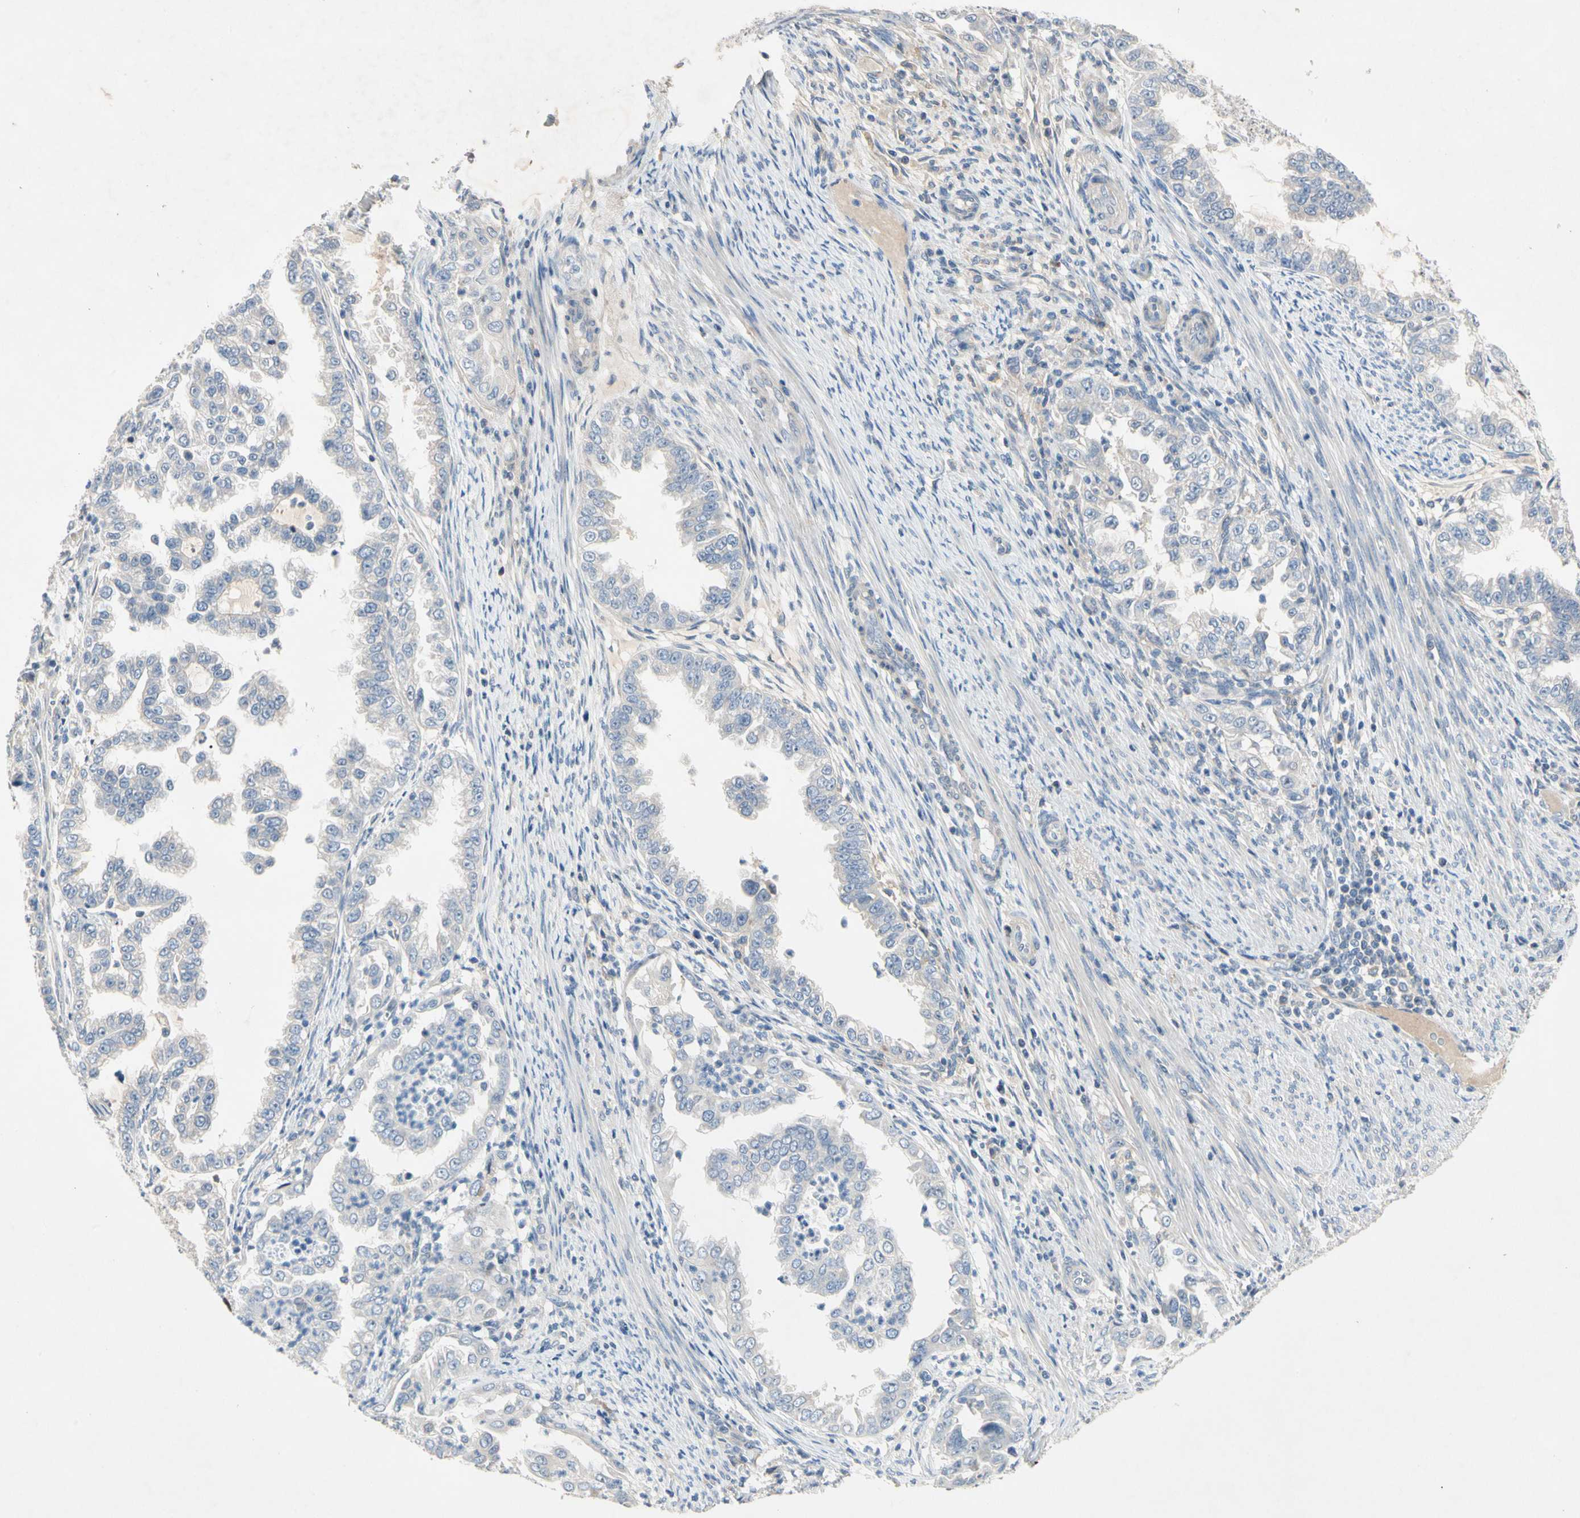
{"staining": {"intensity": "negative", "quantity": "none", "location": "none"}, "tissue": "endometrial cancer", "cell_type": "Tumor cells", "image_type": "cancer", "snomed": [{"axis": "morphology", "description": "Adenocarcinoma, NOS"}, {"axis": "topography", "description": "Endometrium"}], "caption": "IHC image of neoplastic tissue: endometrial cancer (adenocarcinoma) stained with DAB displays no significant protein positivity in tumor cells.", "gene": "GAS6", "patient": {"sex": "female", "age": 85}}